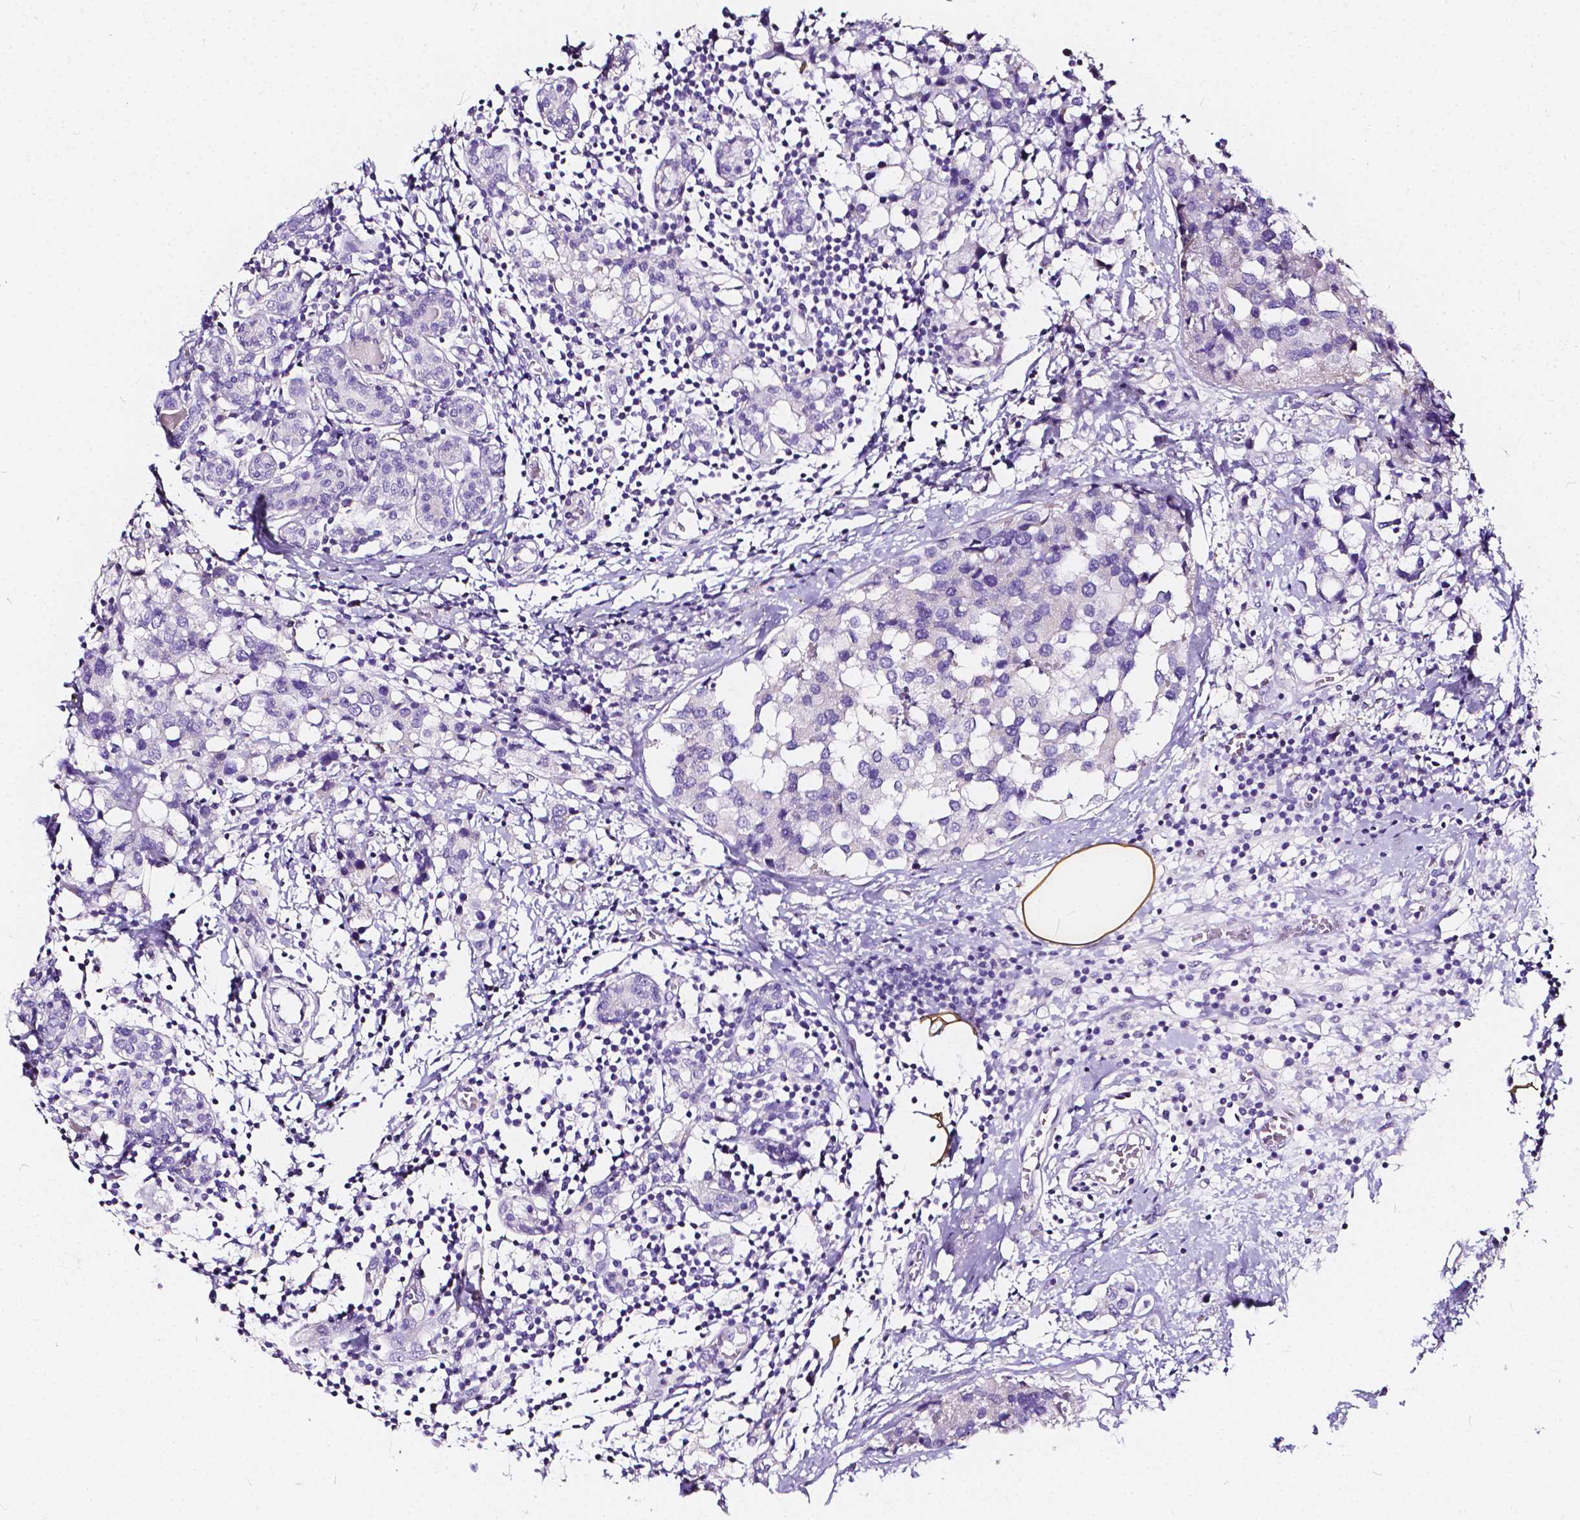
{"staining": {"intensity": "negative", "quantity": "none", "location": "none"}, "tissue": "breast cancer", "cell_type": "Tumor cells", "image_type": "cancer", "snomed": [{"axis": "morphology", "description": "Lobular carcinoma"}, {"axis": "topography", "description": "Breast"}], "caption": "Immunohistochemical staining of breast cancer demonstrates no significant positivity in tumor cells.", "gene": "CLSTN2", "patient": {"sex": "female", "age": 59}}